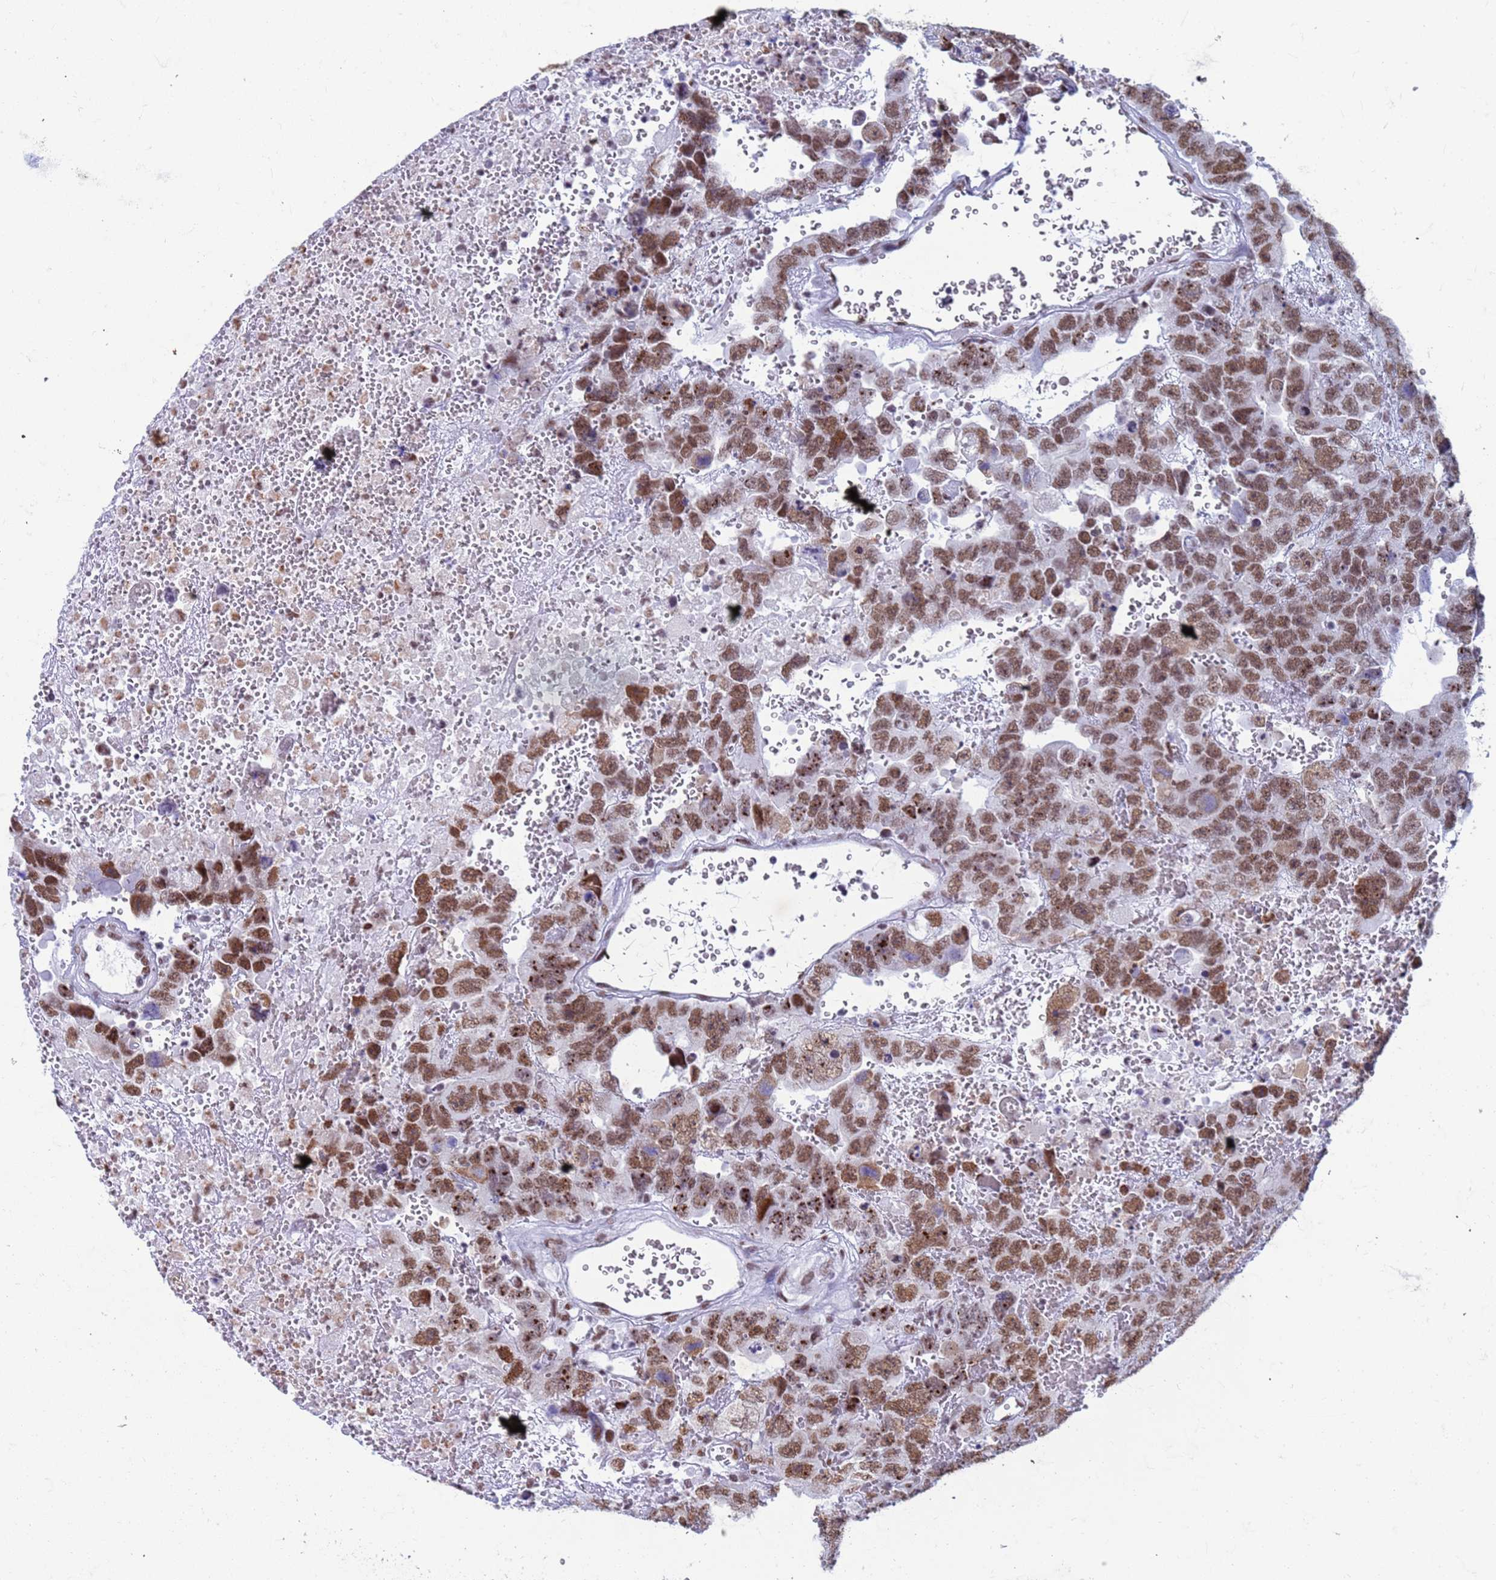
{"staining": {"intensity": "strong", "quantity": ">75%", "location": "nuclear"}, "tissue": "testis cancer", "cell_type": "Tumor cells", "image_type": "cancer", "snomed": [{"axis": "morphology", "description": "Carcinoma, Embryonal, NOS"}, {"axis": "topography", "description": "Testis"}], "caption": "Tumor cells show high levels of strong nuclear staining in approximately >75% of cells in human testis cancer. The staining was performed using DAB (3,3'-diaminobenzidine), with brown indicating positive protein expression. Nuclei are stained blue with hematoxylin.", "gene": "FAM170B", "patient": {"sex": "male", "age": 45}}